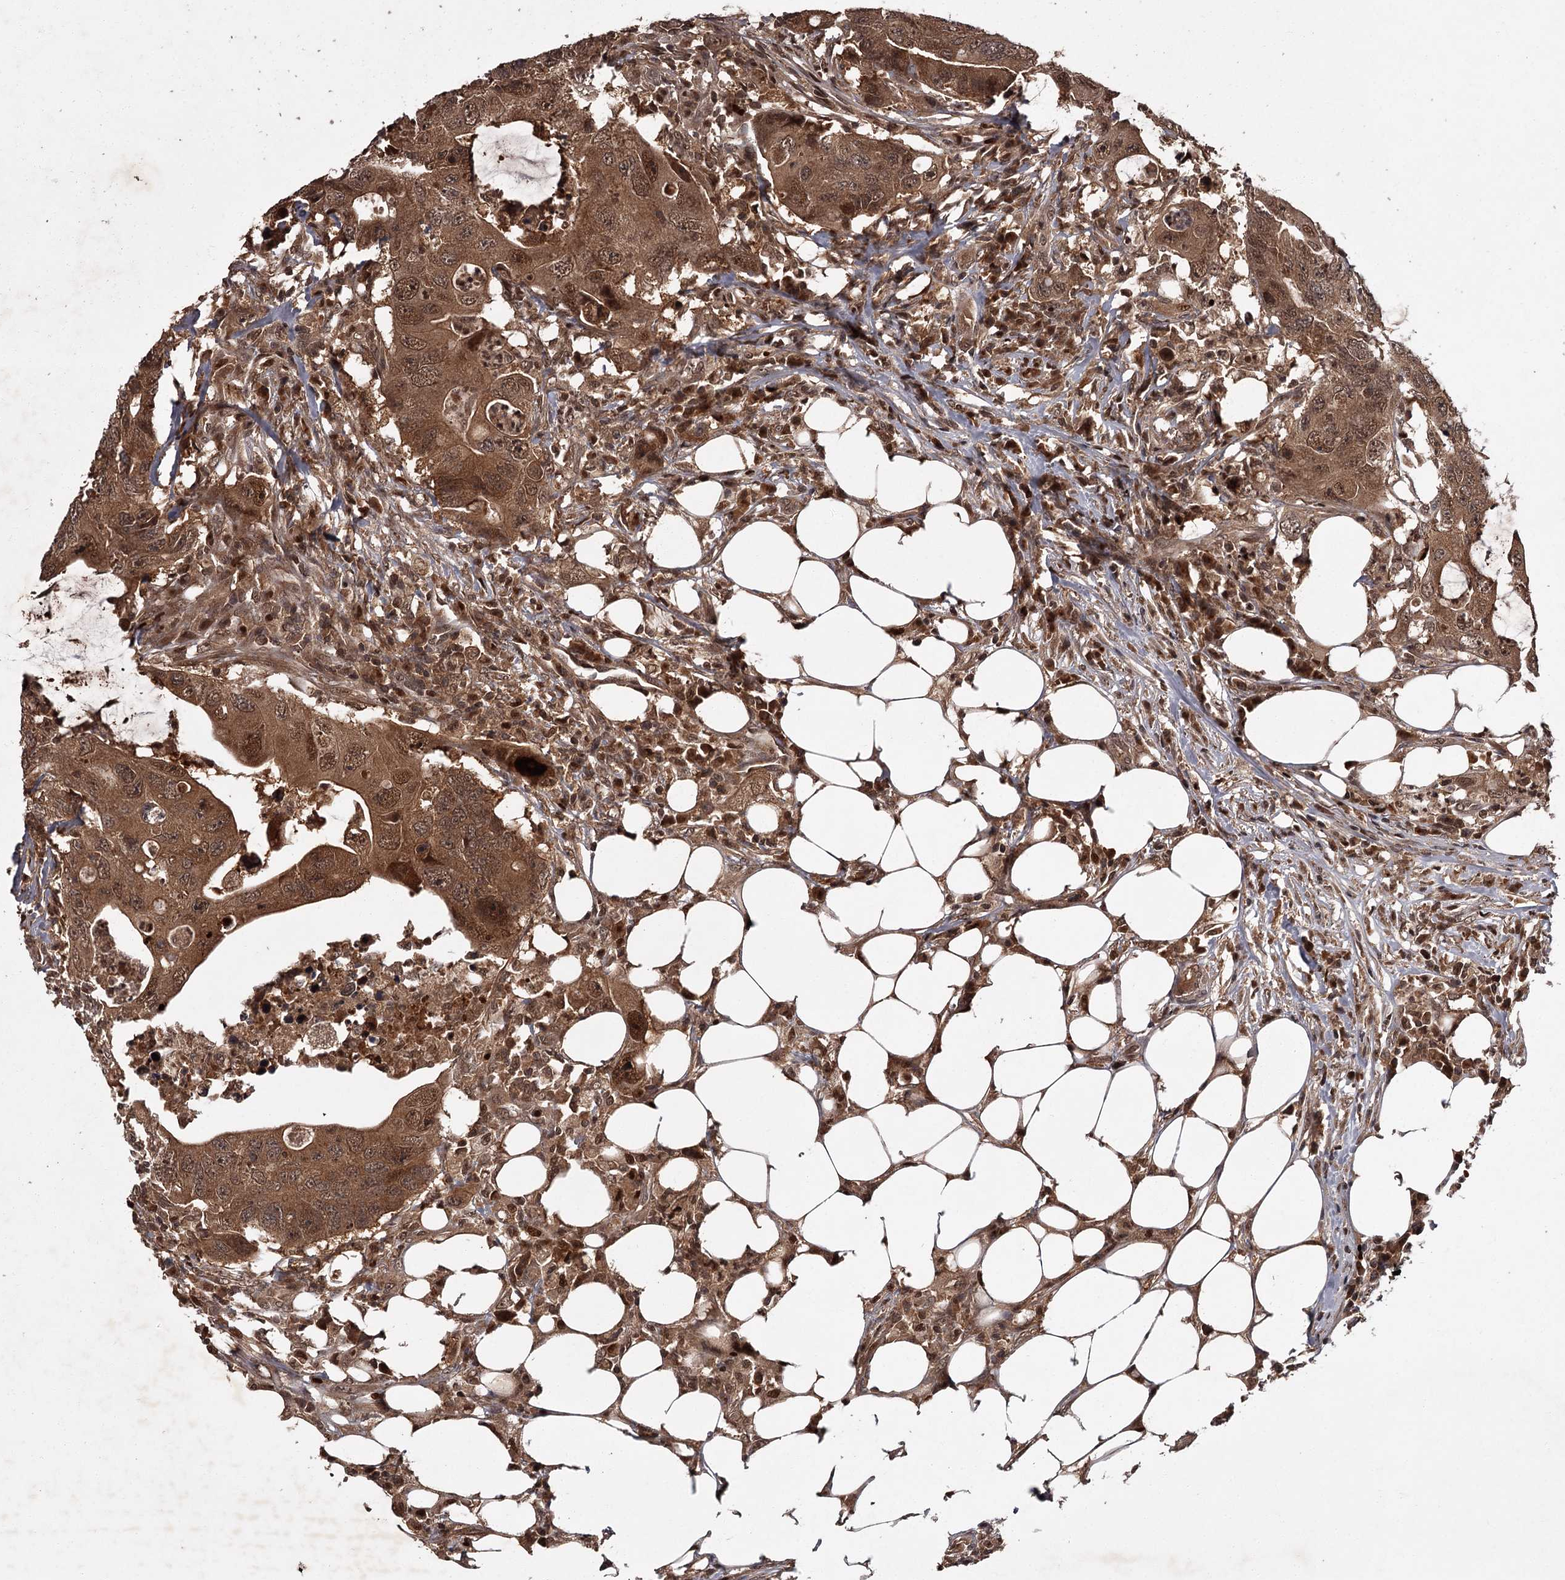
{"staining": {"intensity": "moderate", "quantity": ">75%", "location": "cytoplasmic/membranous,nuclear"}, "tissue": "colorectal cancer", "cell_type": "Tumor cells", "image_type": "cancer", "snomed": [{"axis": "morphology", "description": "Adenocarcinoma, NOS"}, {"axis": "topography", "description": "Colon"}], "caption": "A brown stain shows moderate cytoplasmic/membranous and nuclear staining of a protein in colorectal adenocarcinoma tumor cells.", "gene": "TBC1D23", "patient": {"sex": "male", "age": 71}}